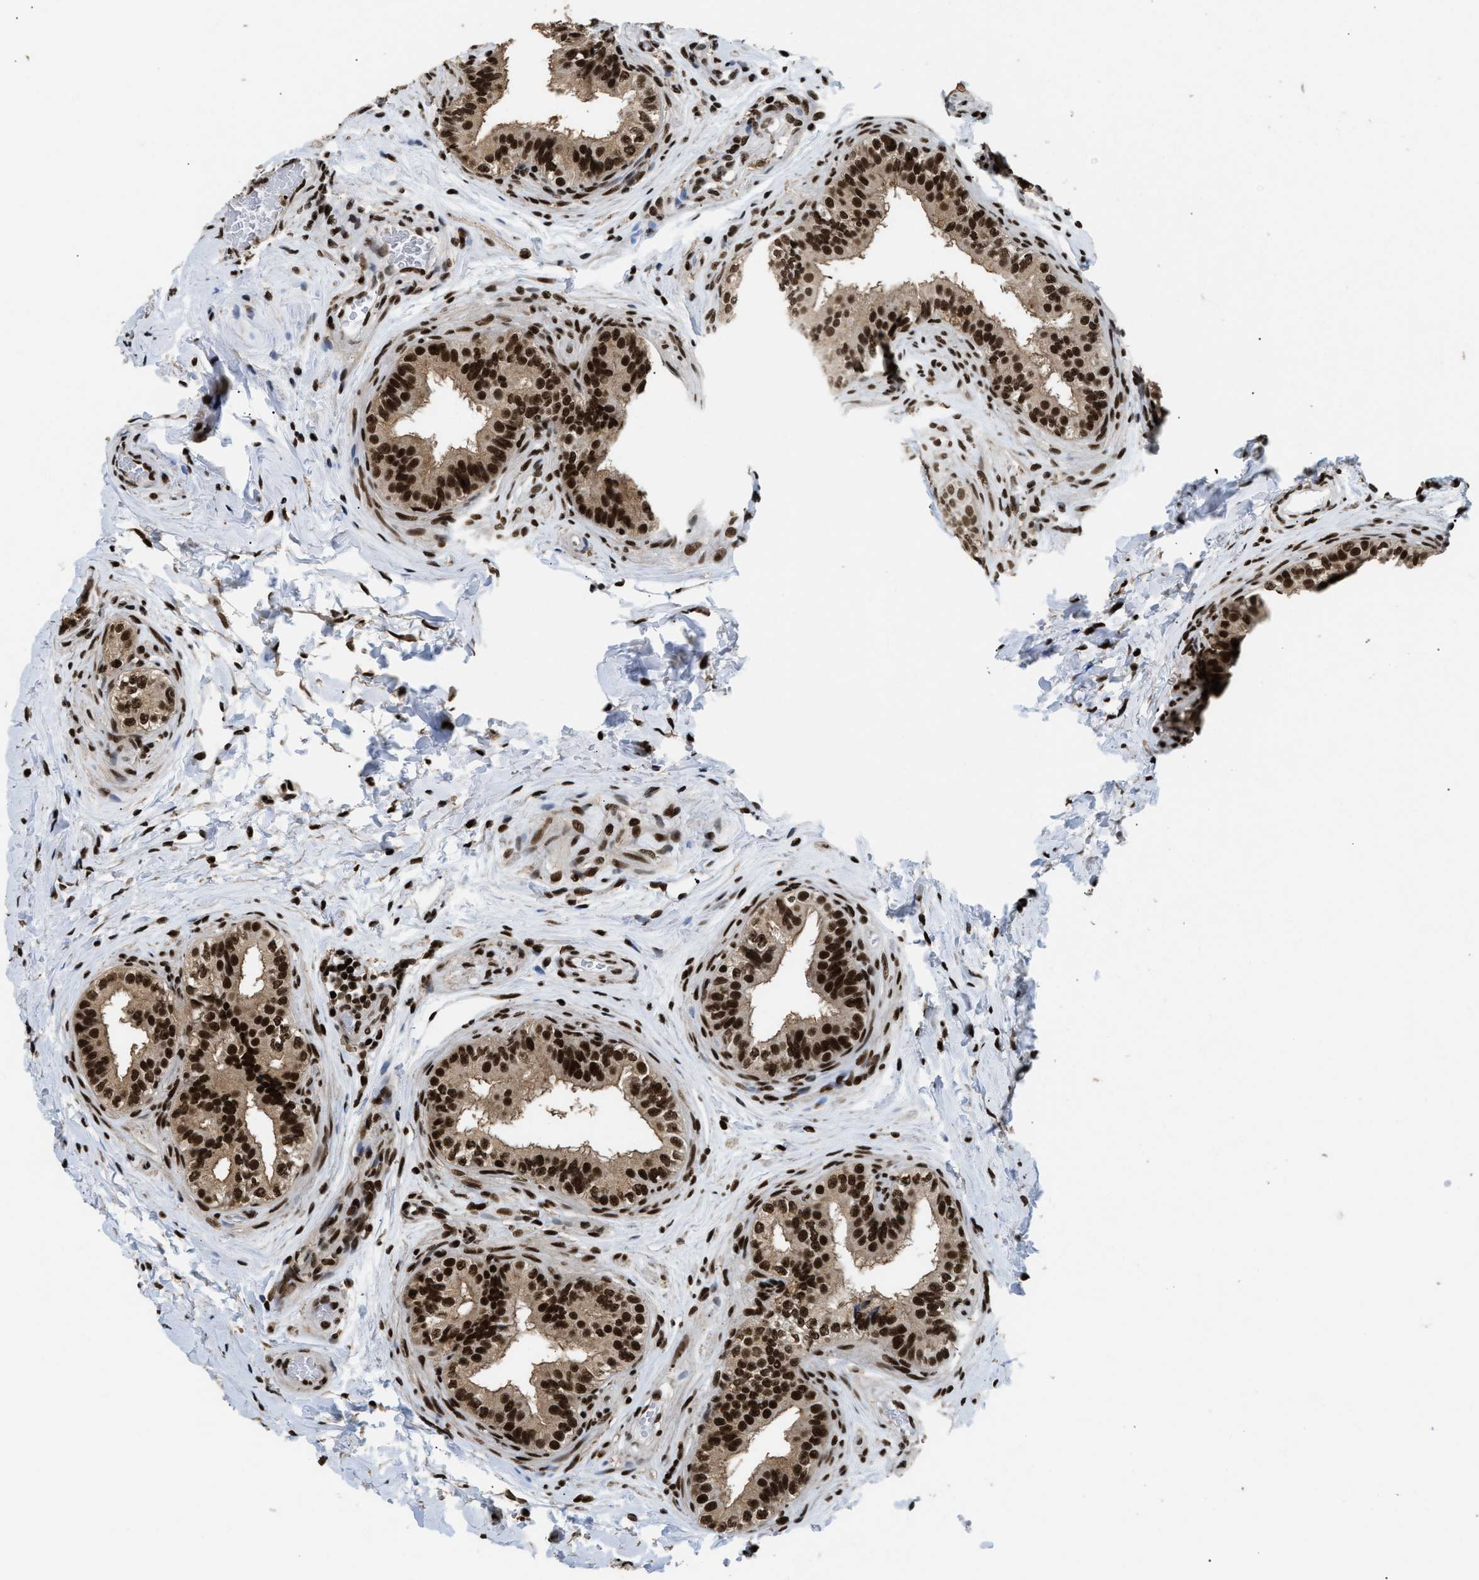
{"staining": {"intensity": "strong", "quantity": ">75%", "location": "cytoplasmic/membranous,nuclear"}, "tissue": "epididymis", "cell_type": "Glandular cells", "image_type": "normal", "snomed": [{"axis": "morphology", "description": "Normal tissue, NOS"}, {"axis": "topography", "description": "Testis"}, {"axis": "topography", "description": "Epididymis"}], "caption": "Immunohistochemistry image of normal epididymis: human epididymis stained using IHC exhibits high levels of strong protein expression localized specifically in the cytoplasmic/membranous,nuclear of glandular cells, appearing as a cytoplasmic/membranous,nuclear brown color.", "gene": "RAD21", "patient": {"sex": "male", "age": 36}}